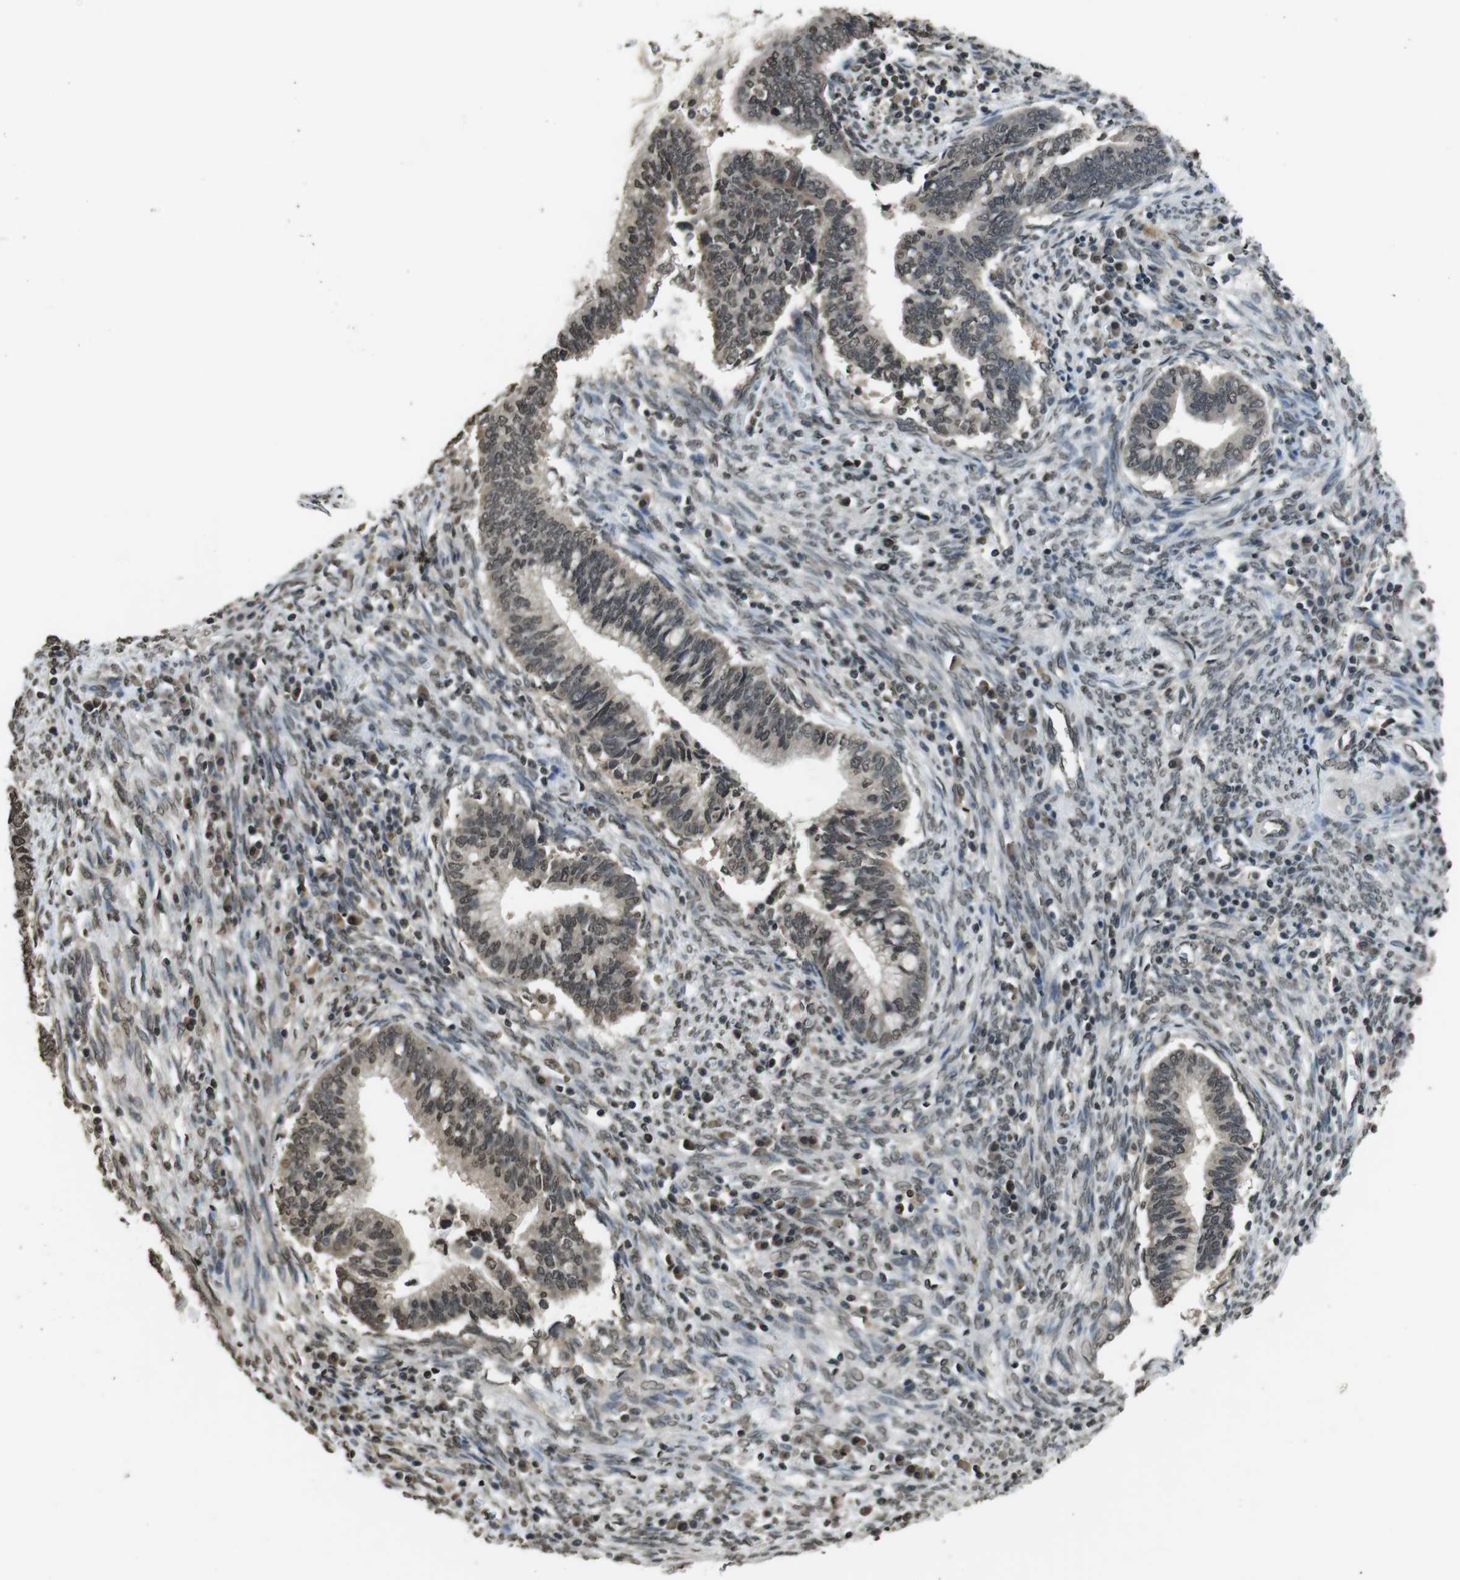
{"staining": {"intensity": "moderate", "quantity": ">75%", "location": "nuclear"}, "tissue": "cervical cancer", "cell_type": "Tumor cells", "image_type": "cancer", "snomed": [{"axis": "morphology", "description": "Adenocarcinoma, NOS"}, {"axis": "topography", "description": "Cervix"}], "caption": "This image shows immunohistochemistry staining of cervical cancer (adenocarcinoma), with medium moderate nuclear expression in approximately >75% of tumor cells.", "gene": "MAF", "patient": {"sex": "female", "age": 44}}